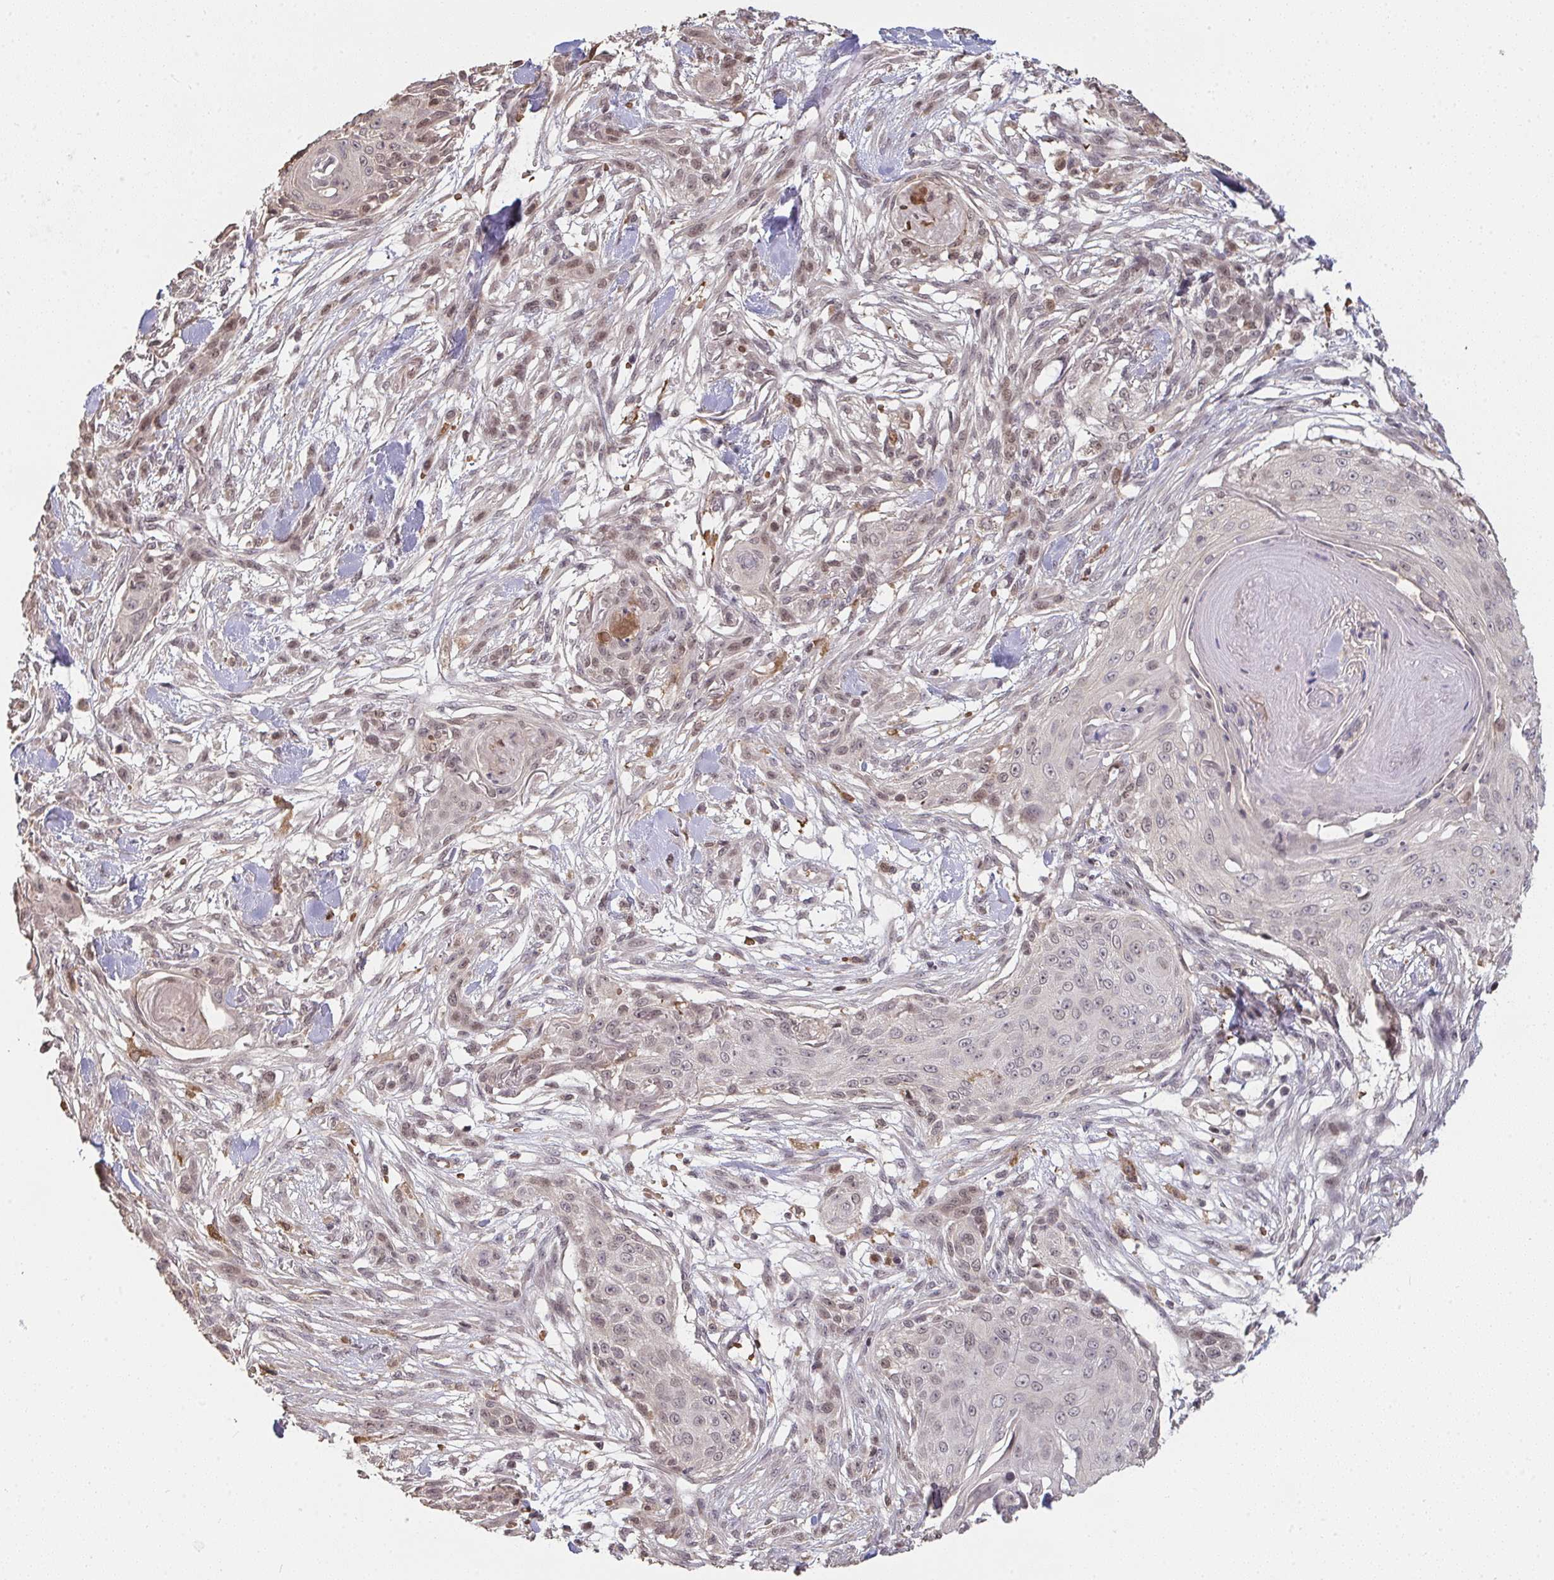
{"staining": {"intensity": "weak", "quantity": "25%-75%", "location": "nuclear"}, "tissue": "skin cancer", "cell_type": "Tumor cells", "image_type": "cancer", "snomed": [{"axis": "morphology", "description": "Squamous cell carcinoma, NOS"}, {"axis": "topography", "description": "Skin"}], "caption": "Skin cancer (squamous cell carcinoma) stained with a brown dye exhibits weak nuclear positive staining in about 25%-75% of tumor cells.", "gene": "SAP30", "patient": {"sex": "female", "age": 59}}